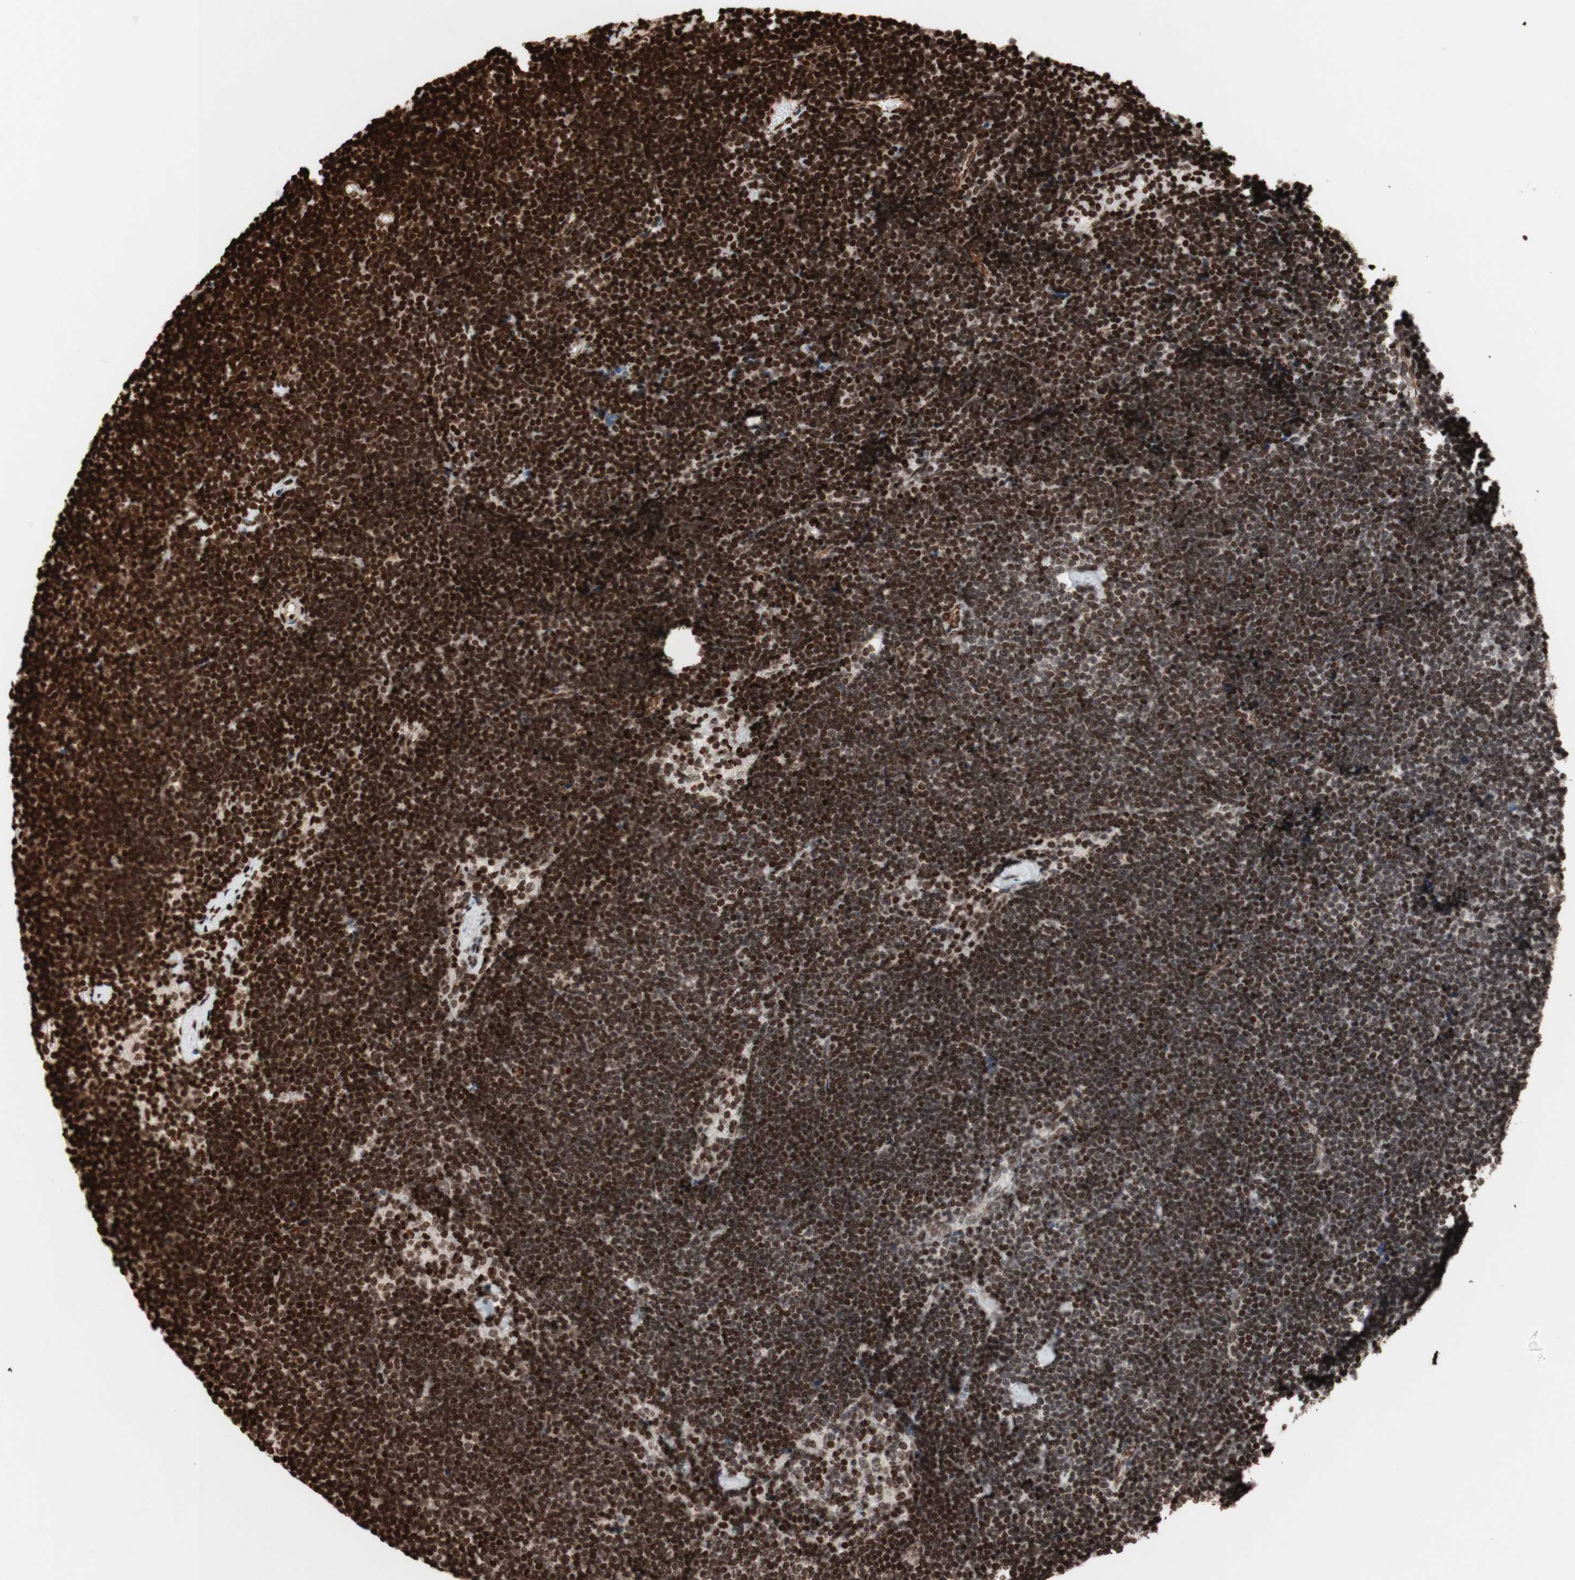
{"staining": {"intensity": "strong", "quantity": ">75%", "location": "cytoplasmic/membranous,nuclear"}, "tissue": "lymph node", "cell_type": "Germinal center cells", "image_type": "normal", "snomed": [{"axis": "morphology", "description": "Normal tissue, NOS"}, {"axis": "topography", "description": "Lymph node"}], "caption": "Protein analysis of unremarkable lymph node exhibits strong cytoplasmic/membranous,nuclear staining in about >75% of germinal center cells. The staining is performed using DAB brown chromogen to label protein expression. The nuclei are counter-stained blue using hematoxylin.", "gene": "NCAPD2", "patient": {"sex": "male", "age": 63}}